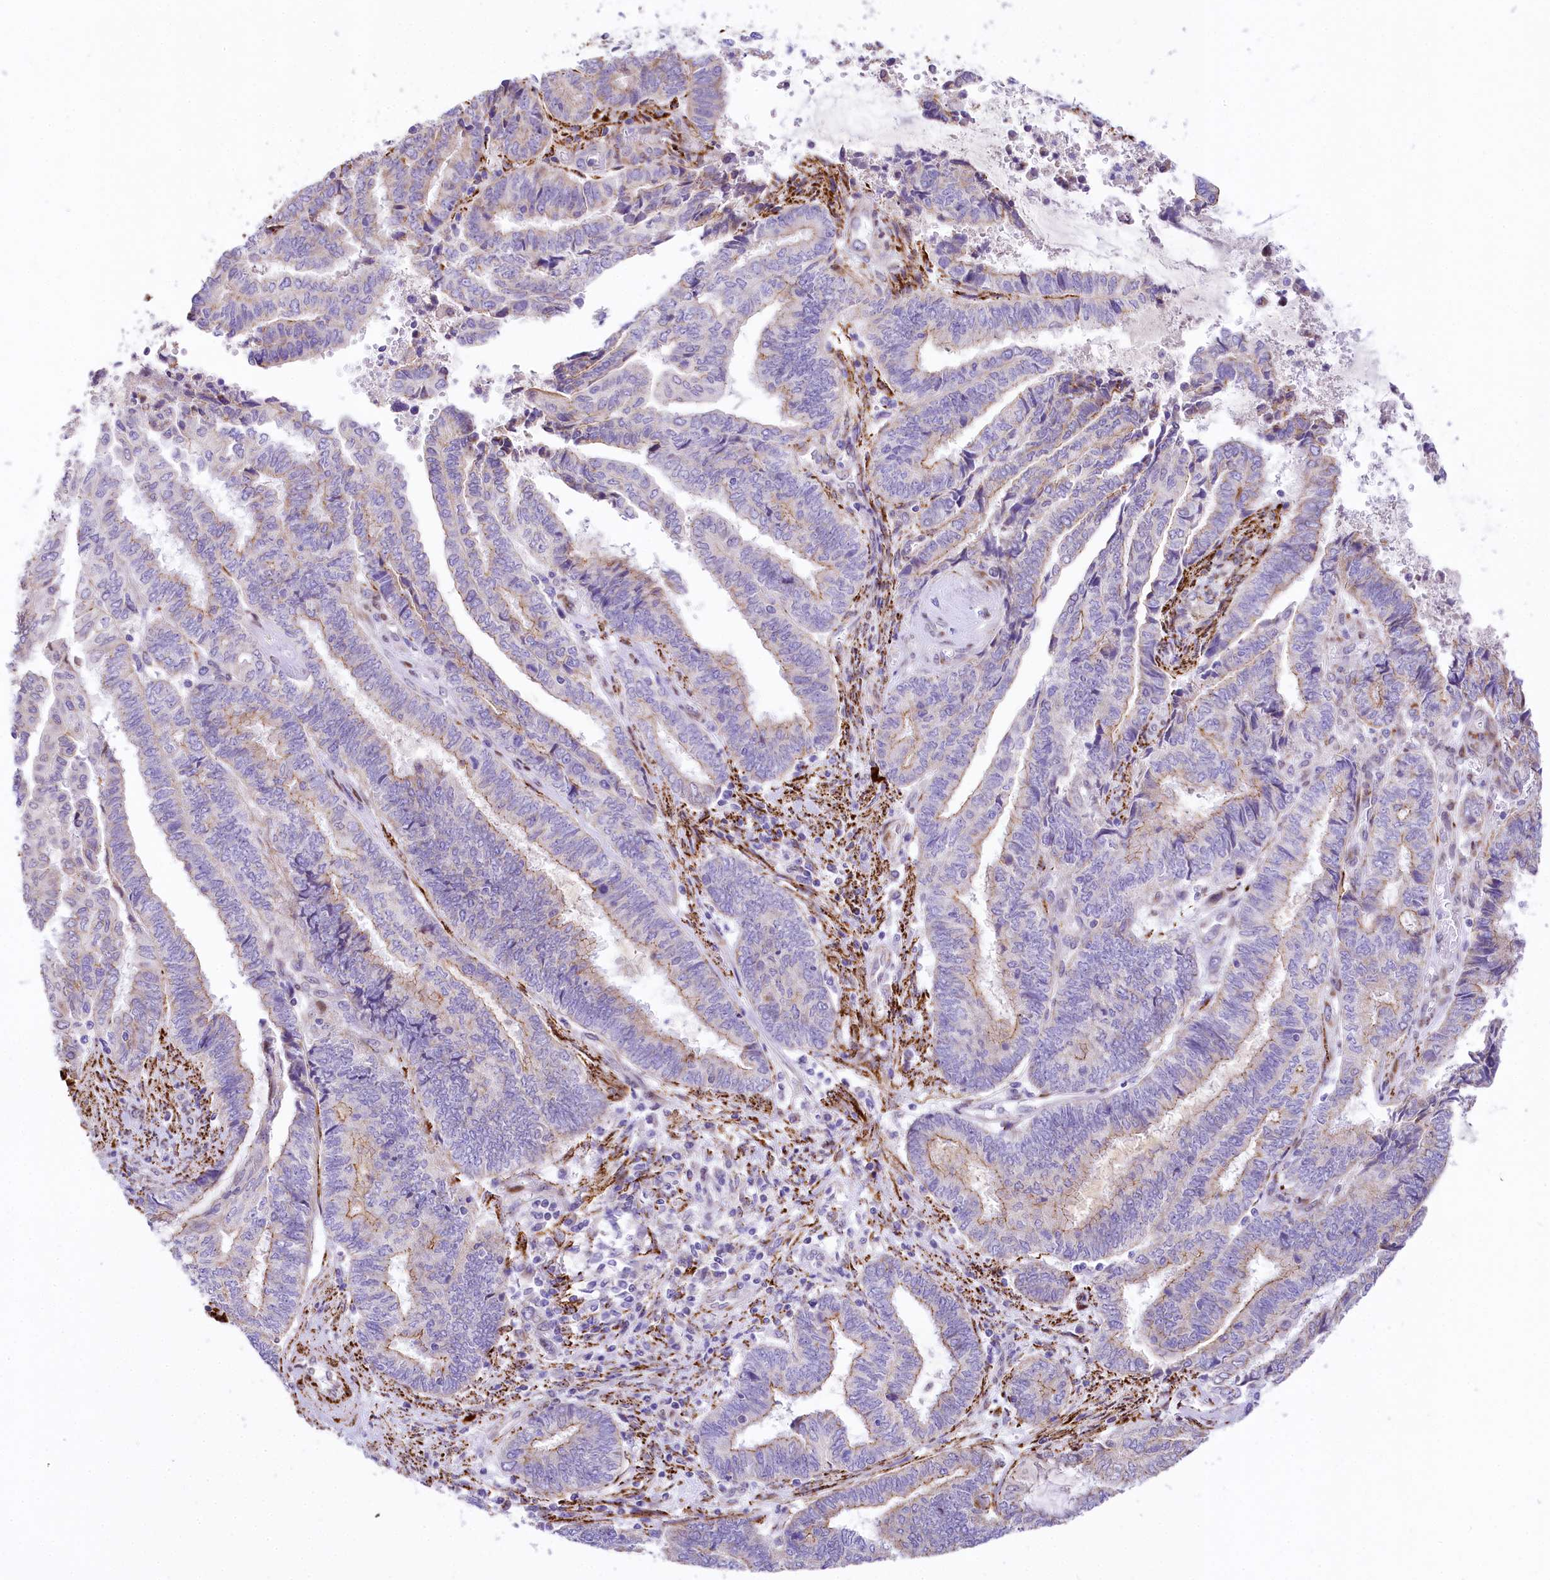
{"staining": {"intensity": "moderate", "quantity": "25%-75%", "location": "cytoplasmic/membranous"}, "tissue": "endometrial cancer", "cell_type": "Tumor cells", "image_type": "cancer", "snomed": [{"axis": "morphology", "description": "Adenocarcinoma, NOS"}, {"axis": "topography", "description": "Uterus"}, {"axis": "topography", "description": "Endometrium"}], "caption": "The immunohistochemical stain highlights moderate cytoplasmic/membranous expression in tumor cells of endometrial cancer tissue.", "gene": "PPIP5K2", "patient": {"sex": "female", "age": 70}}